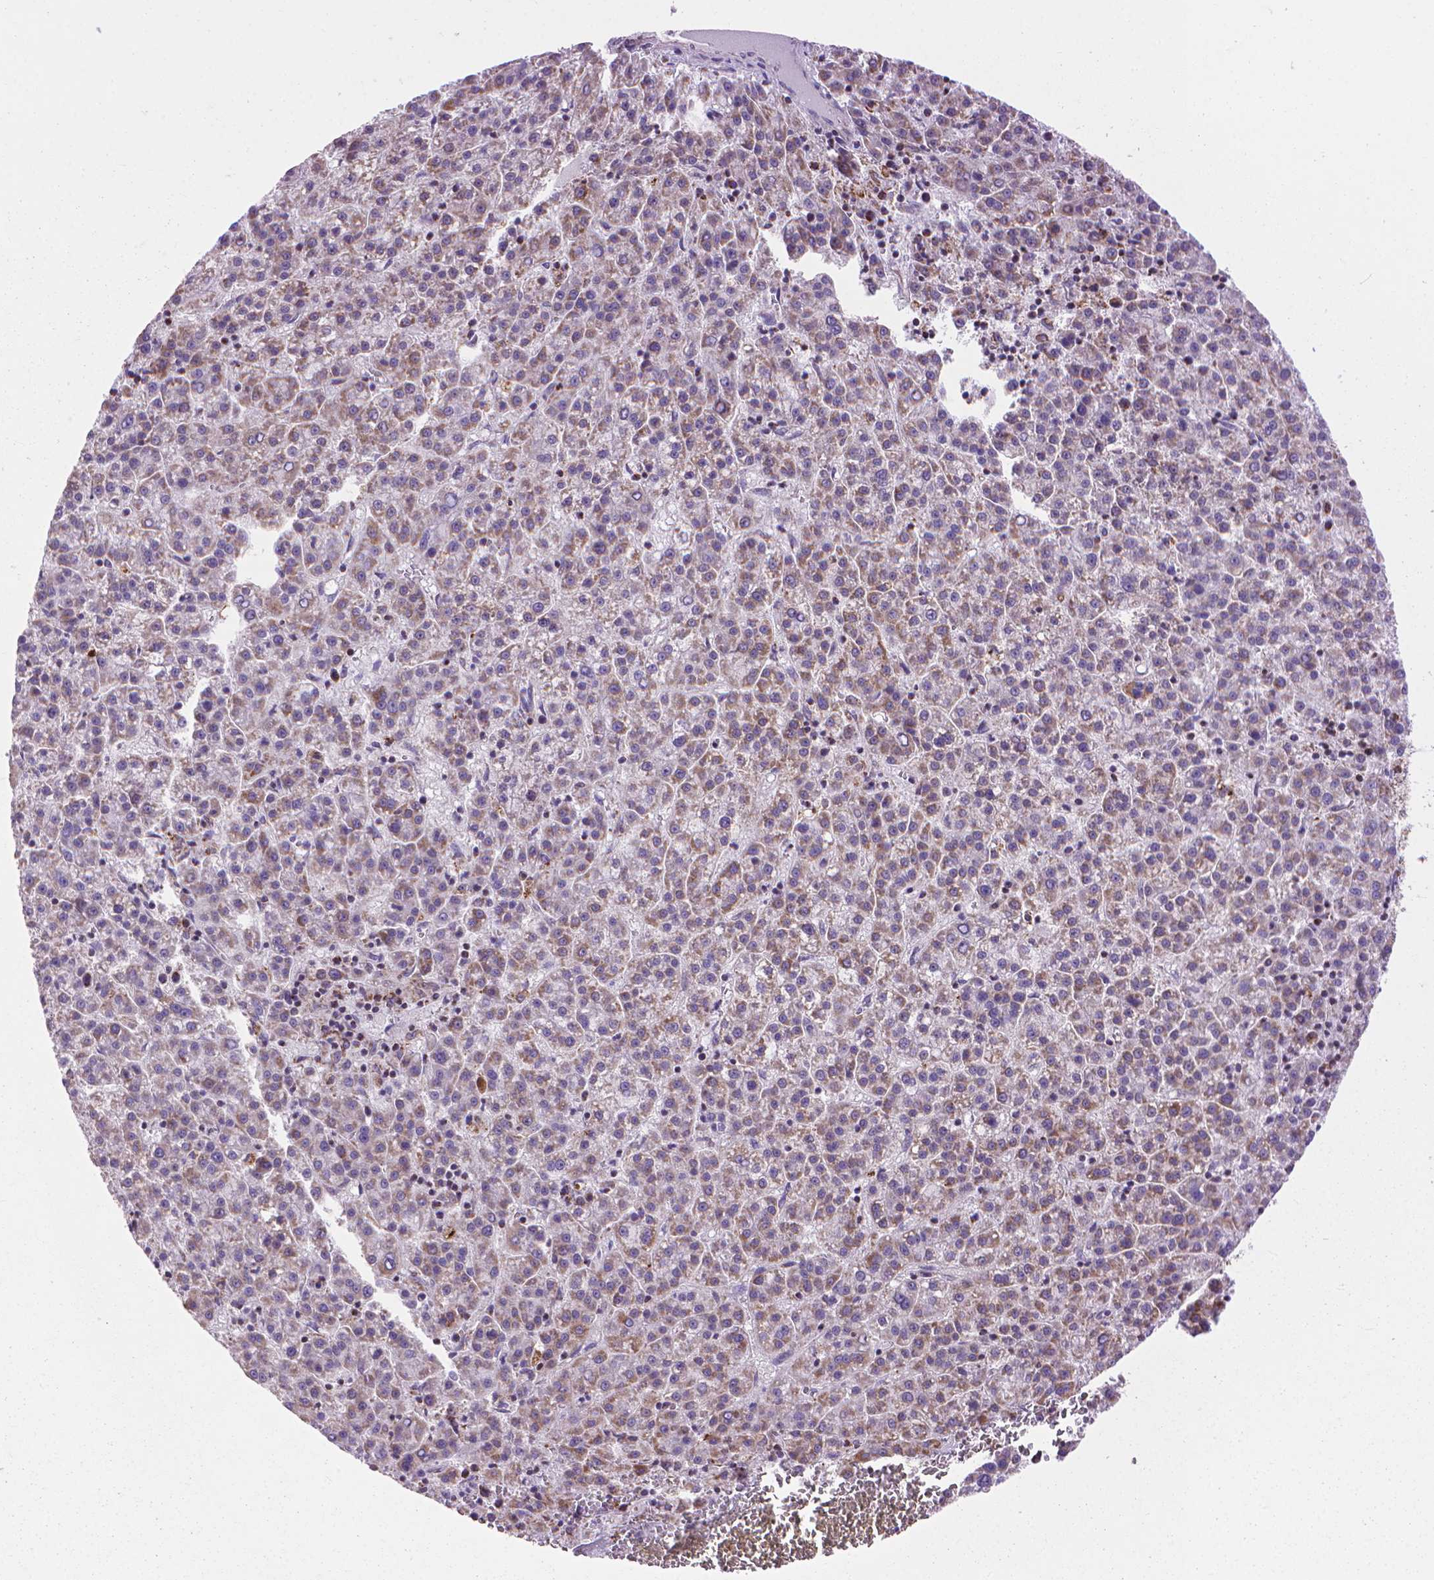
{"staining": {"intensity": "weak", "quantity": "<25%", "location": "cytoplasmic/membranous"}, "tissue": "liver cancer", "cell_type": "Tumor cells", "image_type": "cancer", "snomed": [{"axis": "morphology", "description": "Carcinoma, Hepatocellular, NOS"}, {"axis": "topography", "description": "Liver"}], "caption": "Tumor cells are negative for protein expression in human liver cancer (hepatocellular carcinoma).", "gene": "VDAC1", "patient": {"sex": "female", "age": 58}}